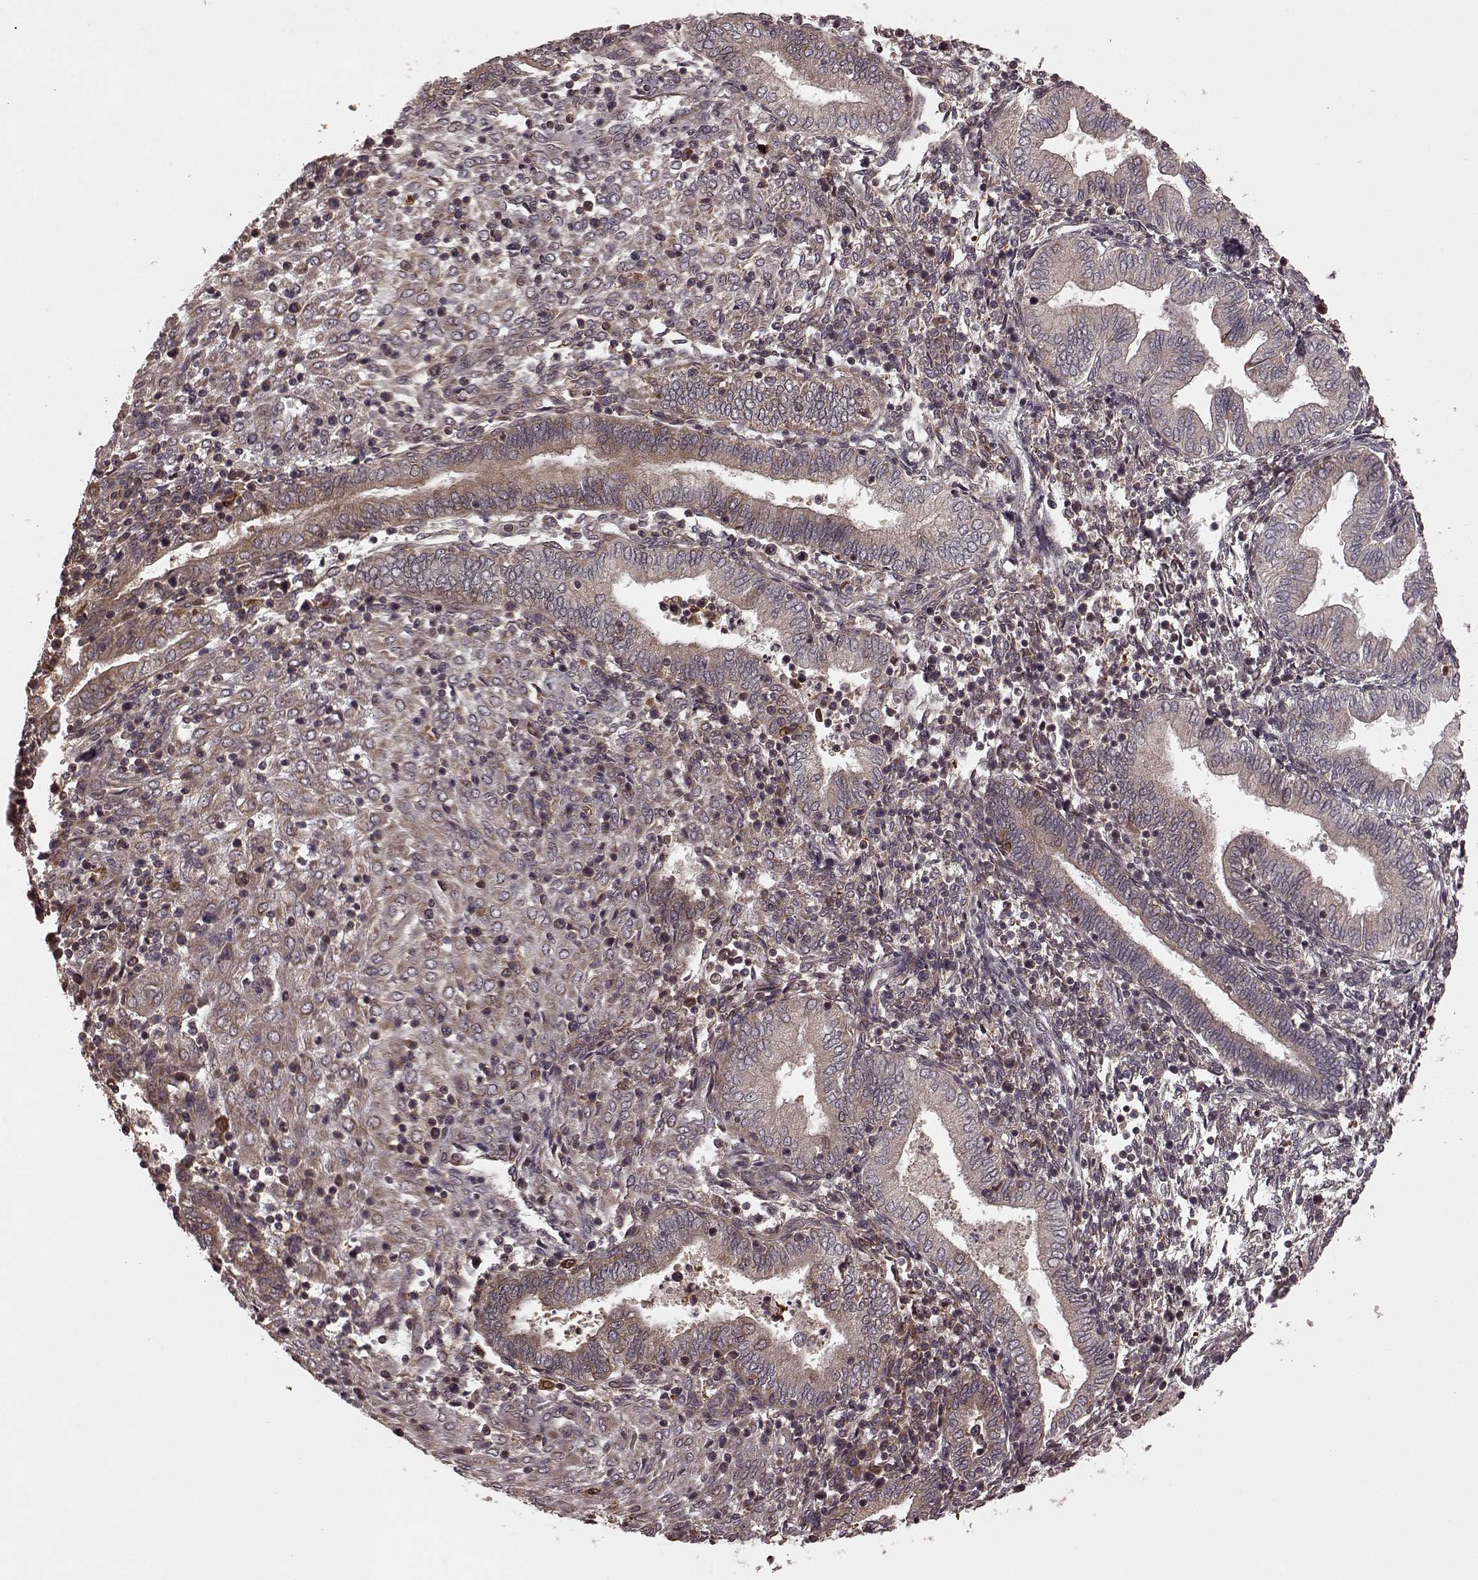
{"staining": {"intensity": "weak", "quantity": ">75%", "location": "cytoplasmic/membranous"}, "tissue": "endometrium", "cell_type": "Cells in endometrial stroma", "image_type": "normal", "snomed": [{"axis": "morphology", "description": "Normal tissue, NOS"}, {"axis": "topography", "description": "Endometrium"}], "caption": "Endometrium stained with DAB immunohistochemistry (IHC) exhibits low levels of weak cytoplasmic/membranous expression in about >75% of cells in endometrial stroma.", "gene": "AGPAT1", "patient": {"sex": "female", "age": 42}}